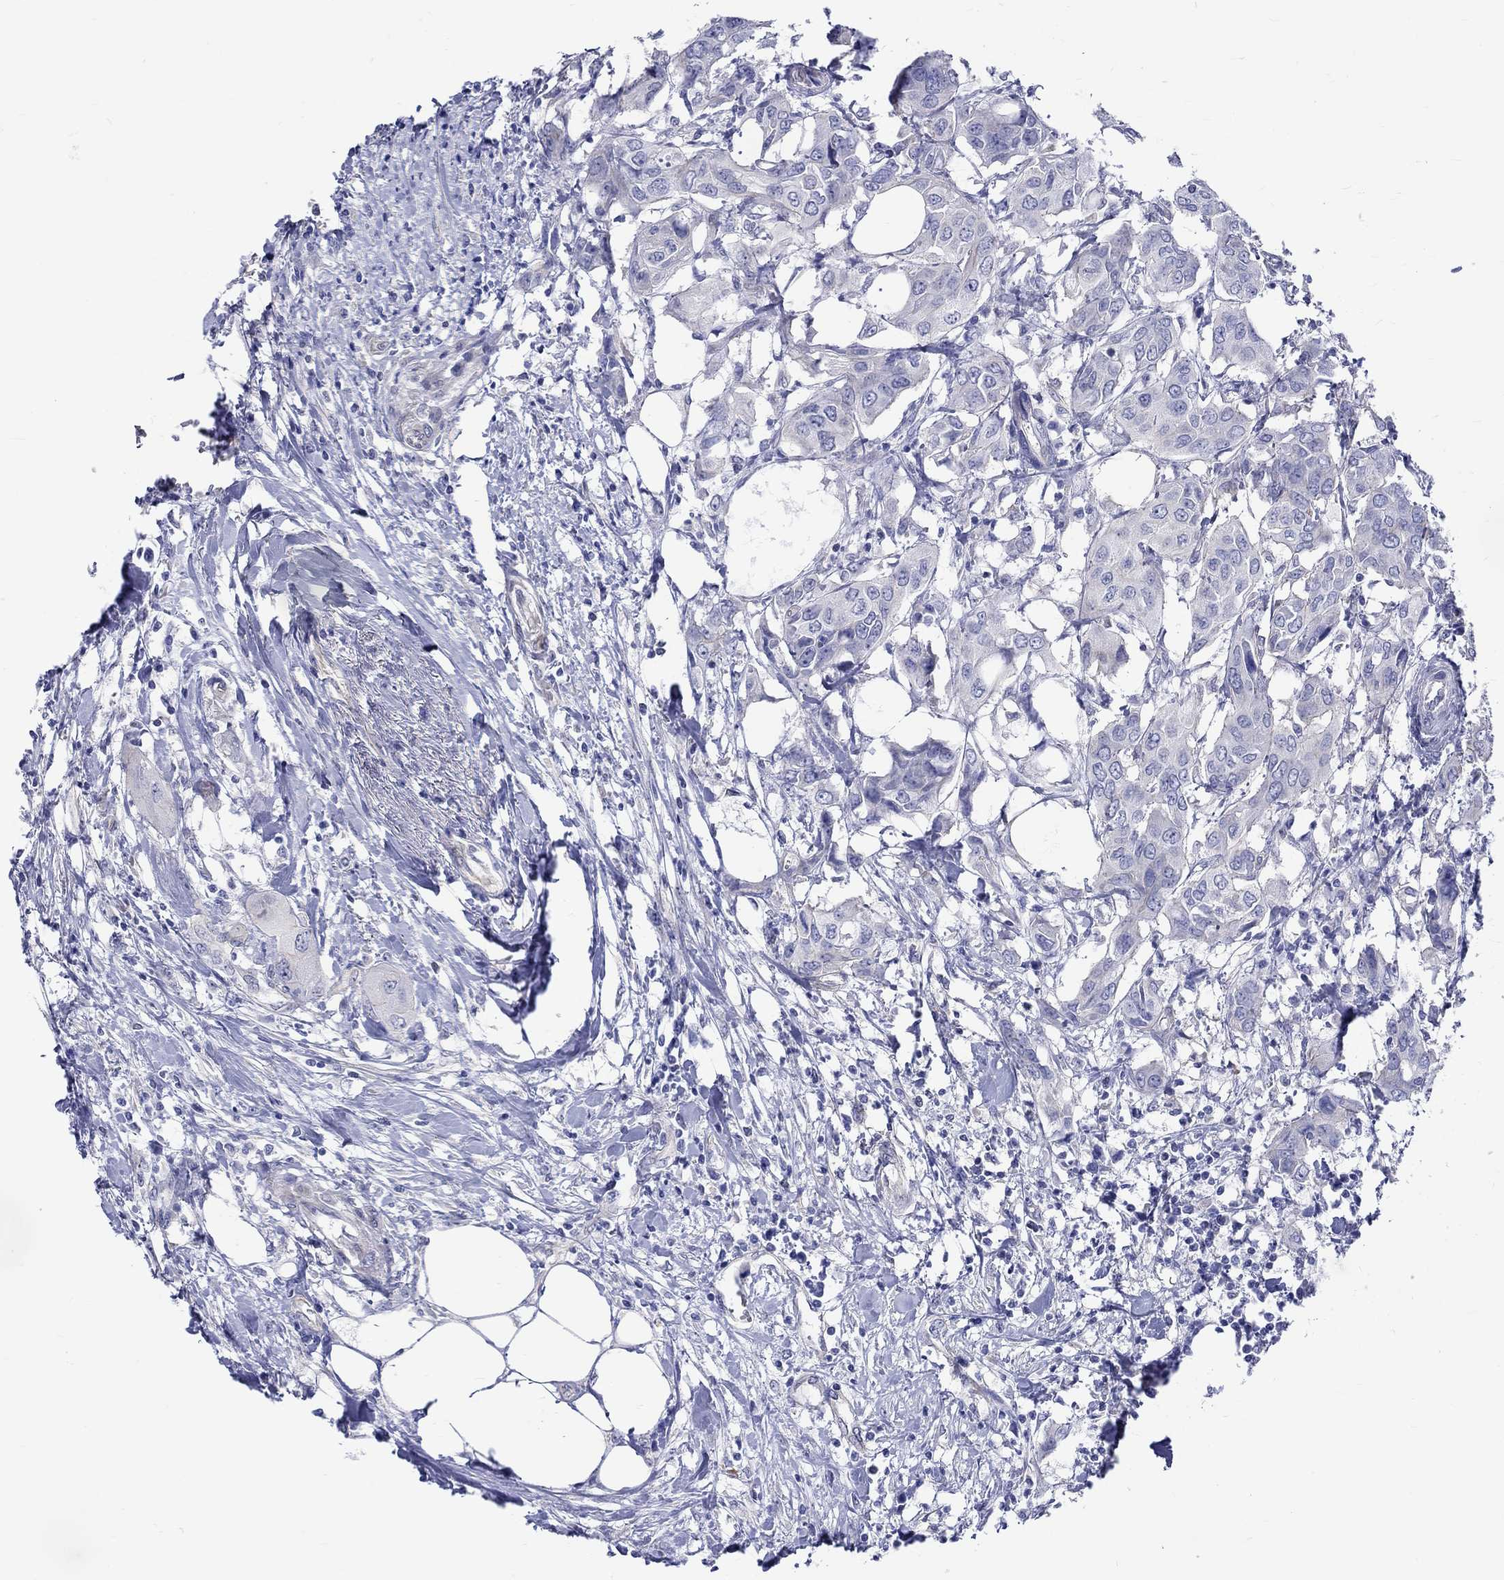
{"staining": {"intensity": "negative", "quantity": "none", "location": "none"}, "tissue": "urothelial cancer", "cell_type": "Tumor cells", "image_type": "cancer", "snomed": [{"axis": "morphology", "description": "Urothelial carcinoma, NOS"}, {"axis": "morphology", "description": "Urothelial carcinoma, High grade"}, {"axis": "topography", "description": "Urinary bladder"}], "caption": "Protein analysis of urothelial cancer demonstrates no significant staining in tumor cells. Nuclei are stained in blue.", "gene": "SH2D7", "patient": {"sex": "male", "age": 63}}